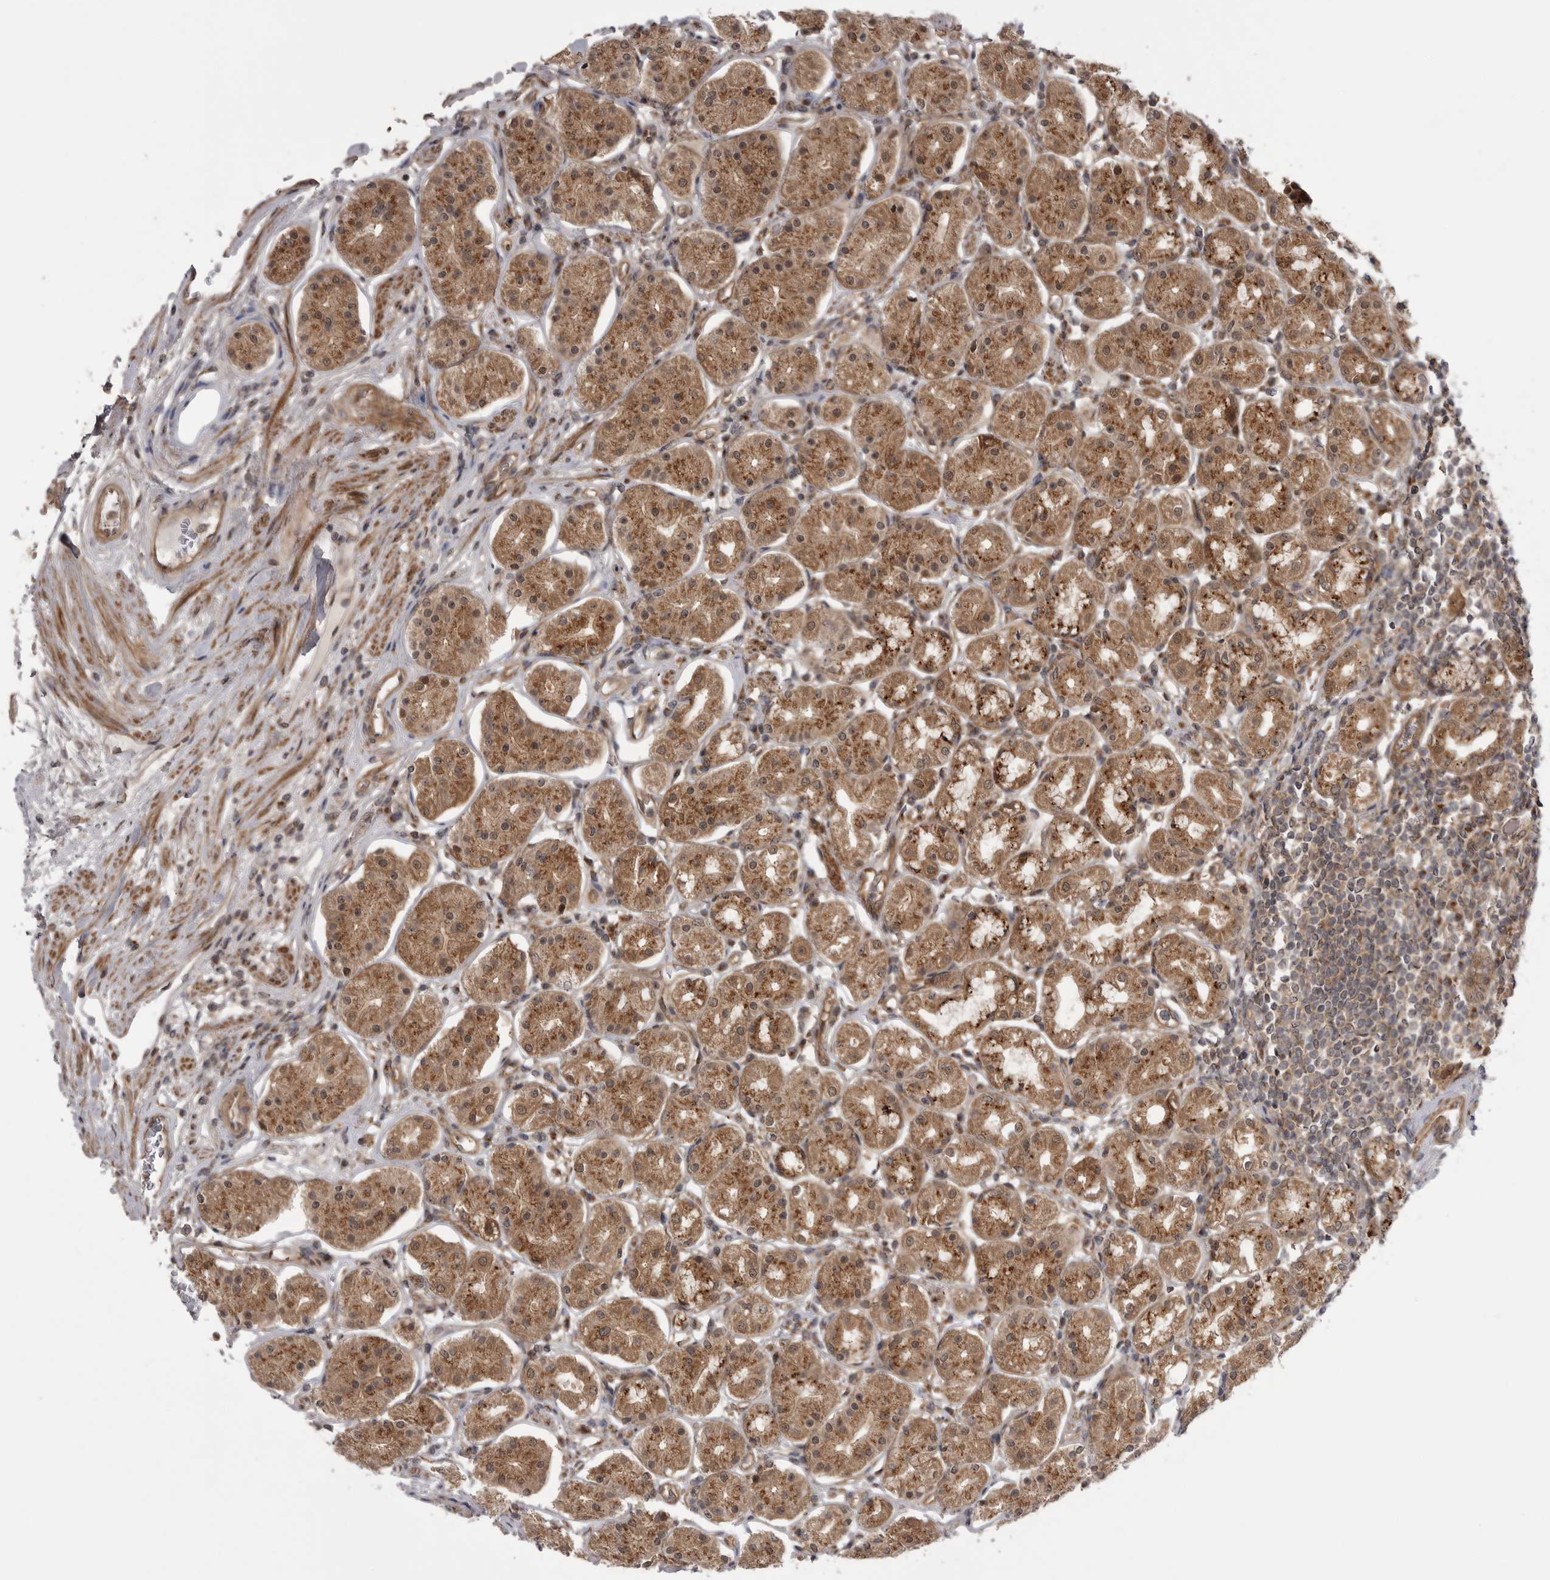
{"staining": {"intensity": "moderate", "quantity": ">75%", "location": "cytoplasmic/membranous"}, "tissue": "stomach", "cell_type": "Glandular cells", "image_type": "normal", "snomed": [{"axis": "morphology", "description": "Normal tissue, NOS"}, {"axis": "topography", "description": "Stomach"}, {"axis": "topography", "description": "Stomach, lower"}], "caption": "Protein expression analysis of benign stomach reveals moderate cytoplasmic/membranous staining in about >75% of glandular cells. Nuclei are stained in blue.", "gene": "PDCL", "patient": {"sex": "female", "age": 56}}